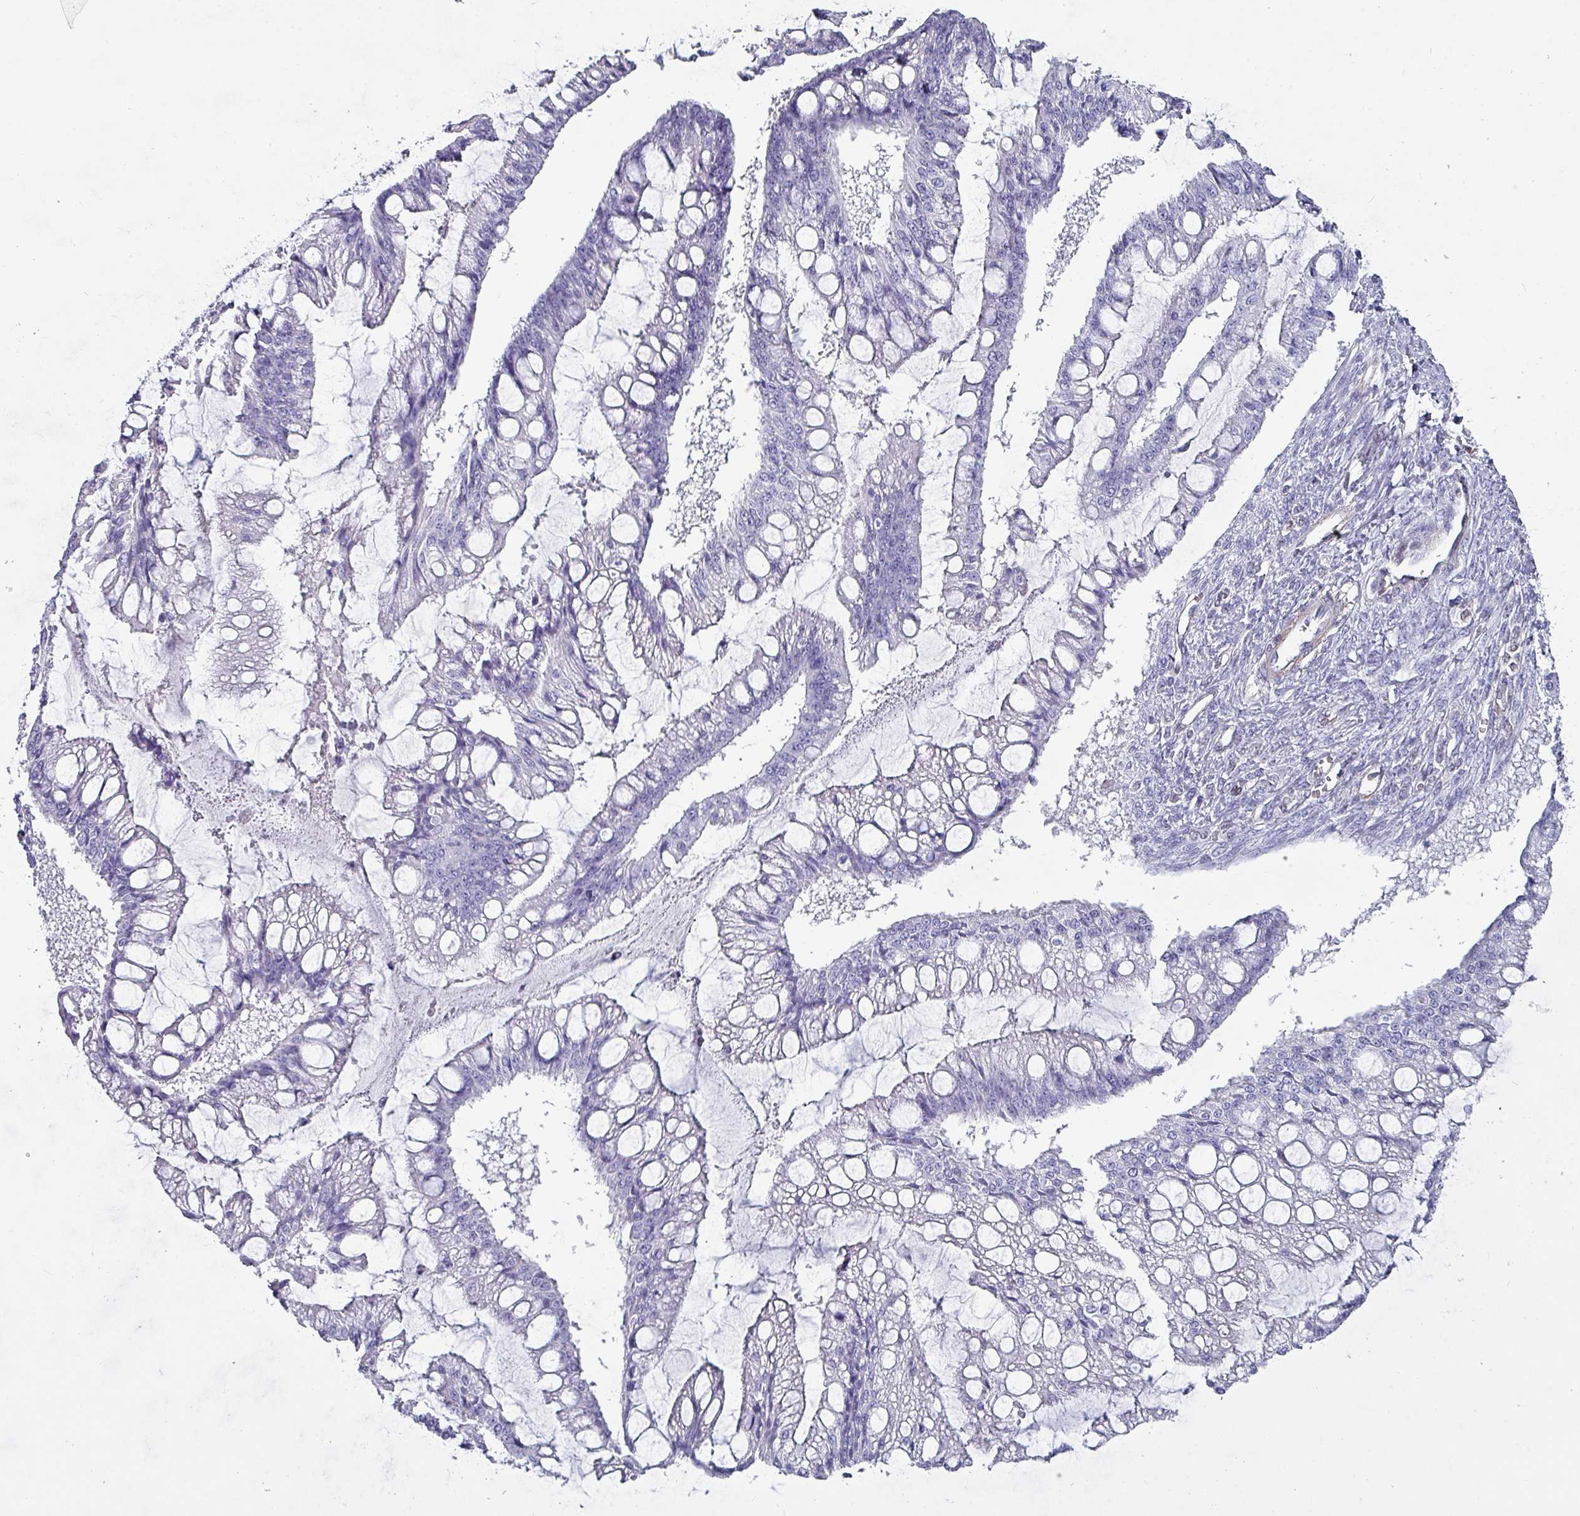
{"staining": {"intensity": "negative", "quantity": "none", "location": "none"}, "tissue": "ovarian cancer", "cell_type": "Tumor cells", "image_type": "cancer", "snomed": [{"axis": "morphology", "description": "Cystadenocarcinoma, mucinous, NOS"}, {"axis": "topography", "description": "Ovary"}], "caption": "Immunohistochemistry (IHC) of human ovarian mucinous cystadenocarcinoma exhibits no staining in tumor cells.", "gene": "ZNF816-ZNF321P", "patient": {"sex": "female", "age": 73}}